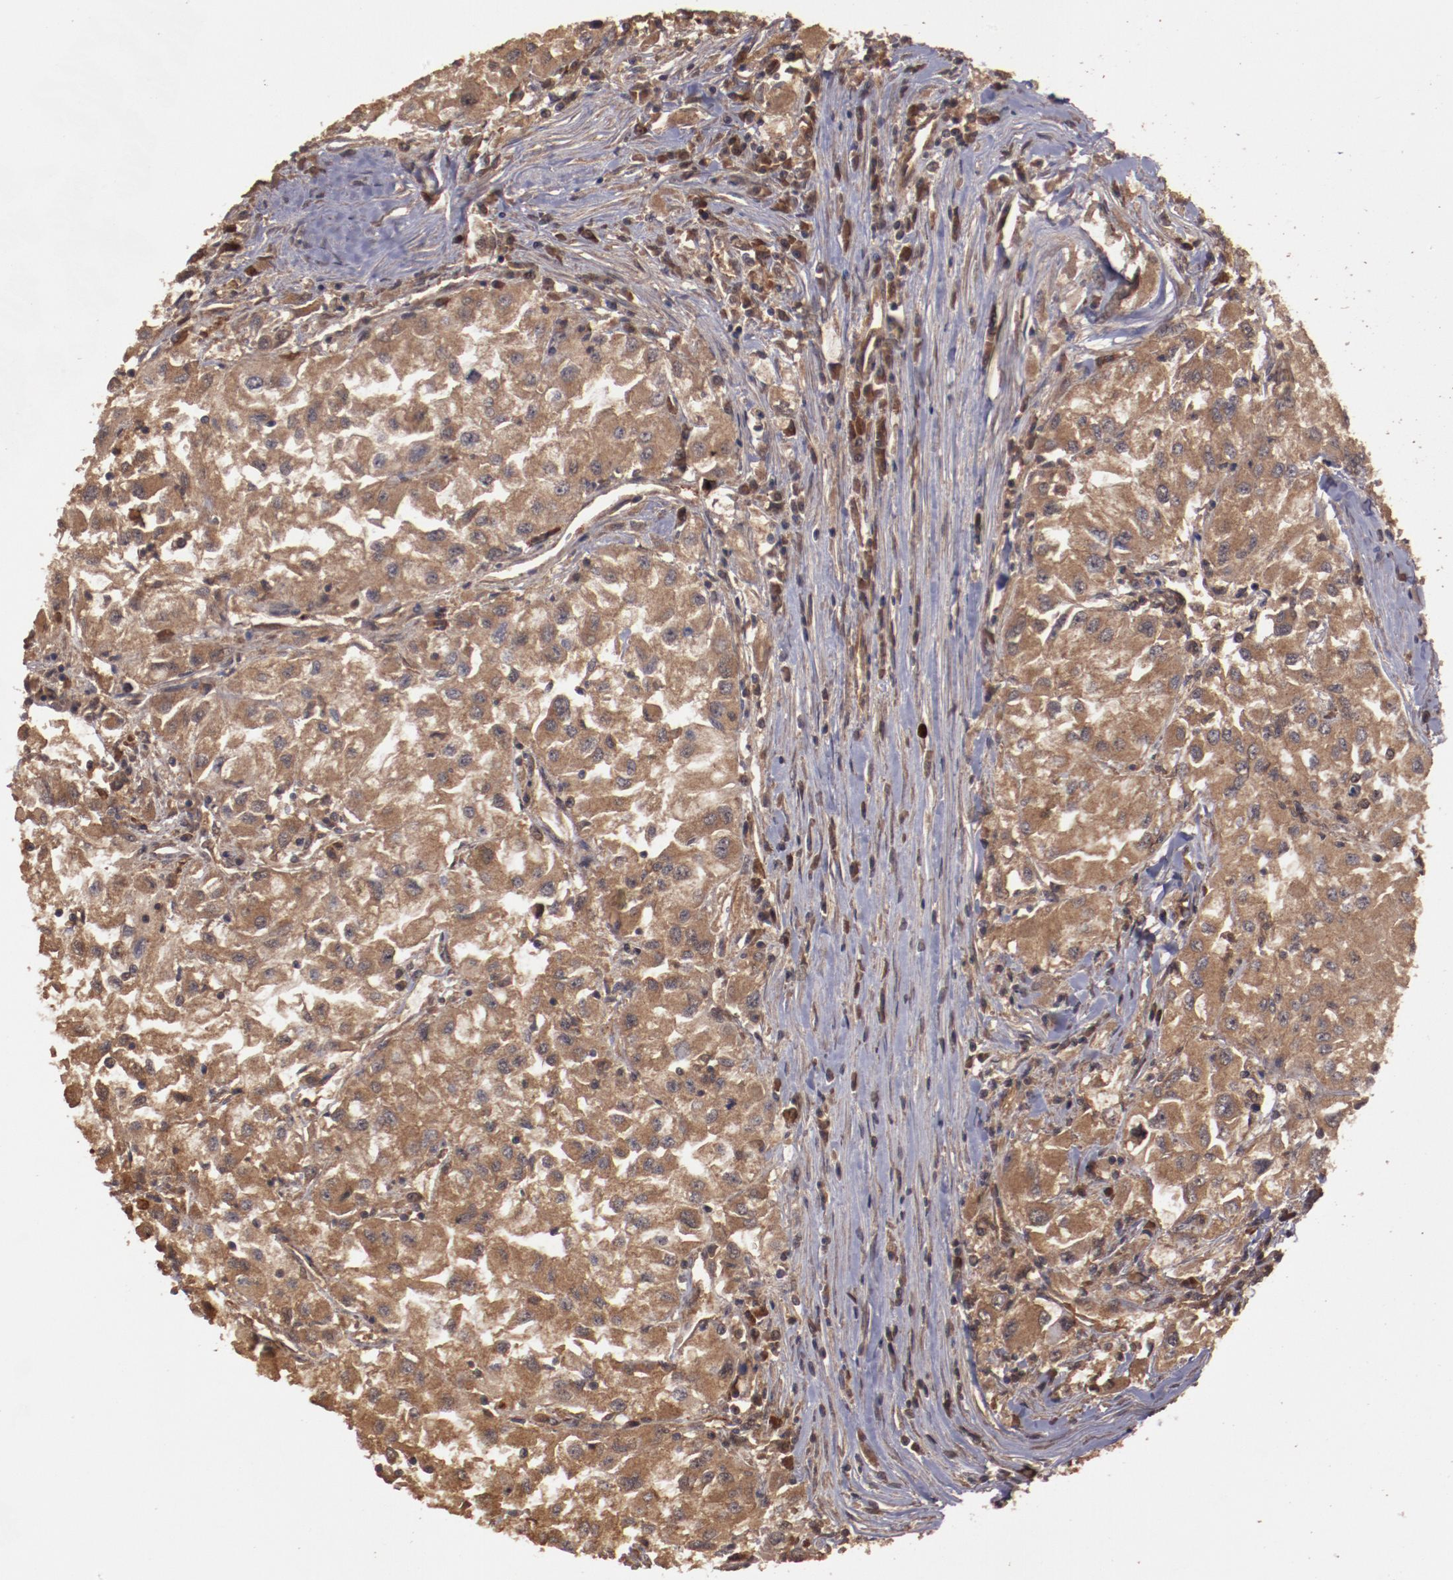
{"staining": {"intensity": "strong", "quantity": ">75%", "location": "cytoplasmic/membranous"}, "tissue": "renal cancer", "cell_type": "Tumor cells", "image_type": "cancer", "snomed": [{"axis": "morphology", "description": "Adenocarcinoma, NOS"}, {"axis": "topography", "description": "Kidney"}], "caption": "Brown immunohistochemical staining in renal adenocarcinoma shows strong cytoplasmic/membranous staining in about >75% of tumor cells.", "gene": "TXNDC16", "patient": {"sex": "male", "age": 59}}